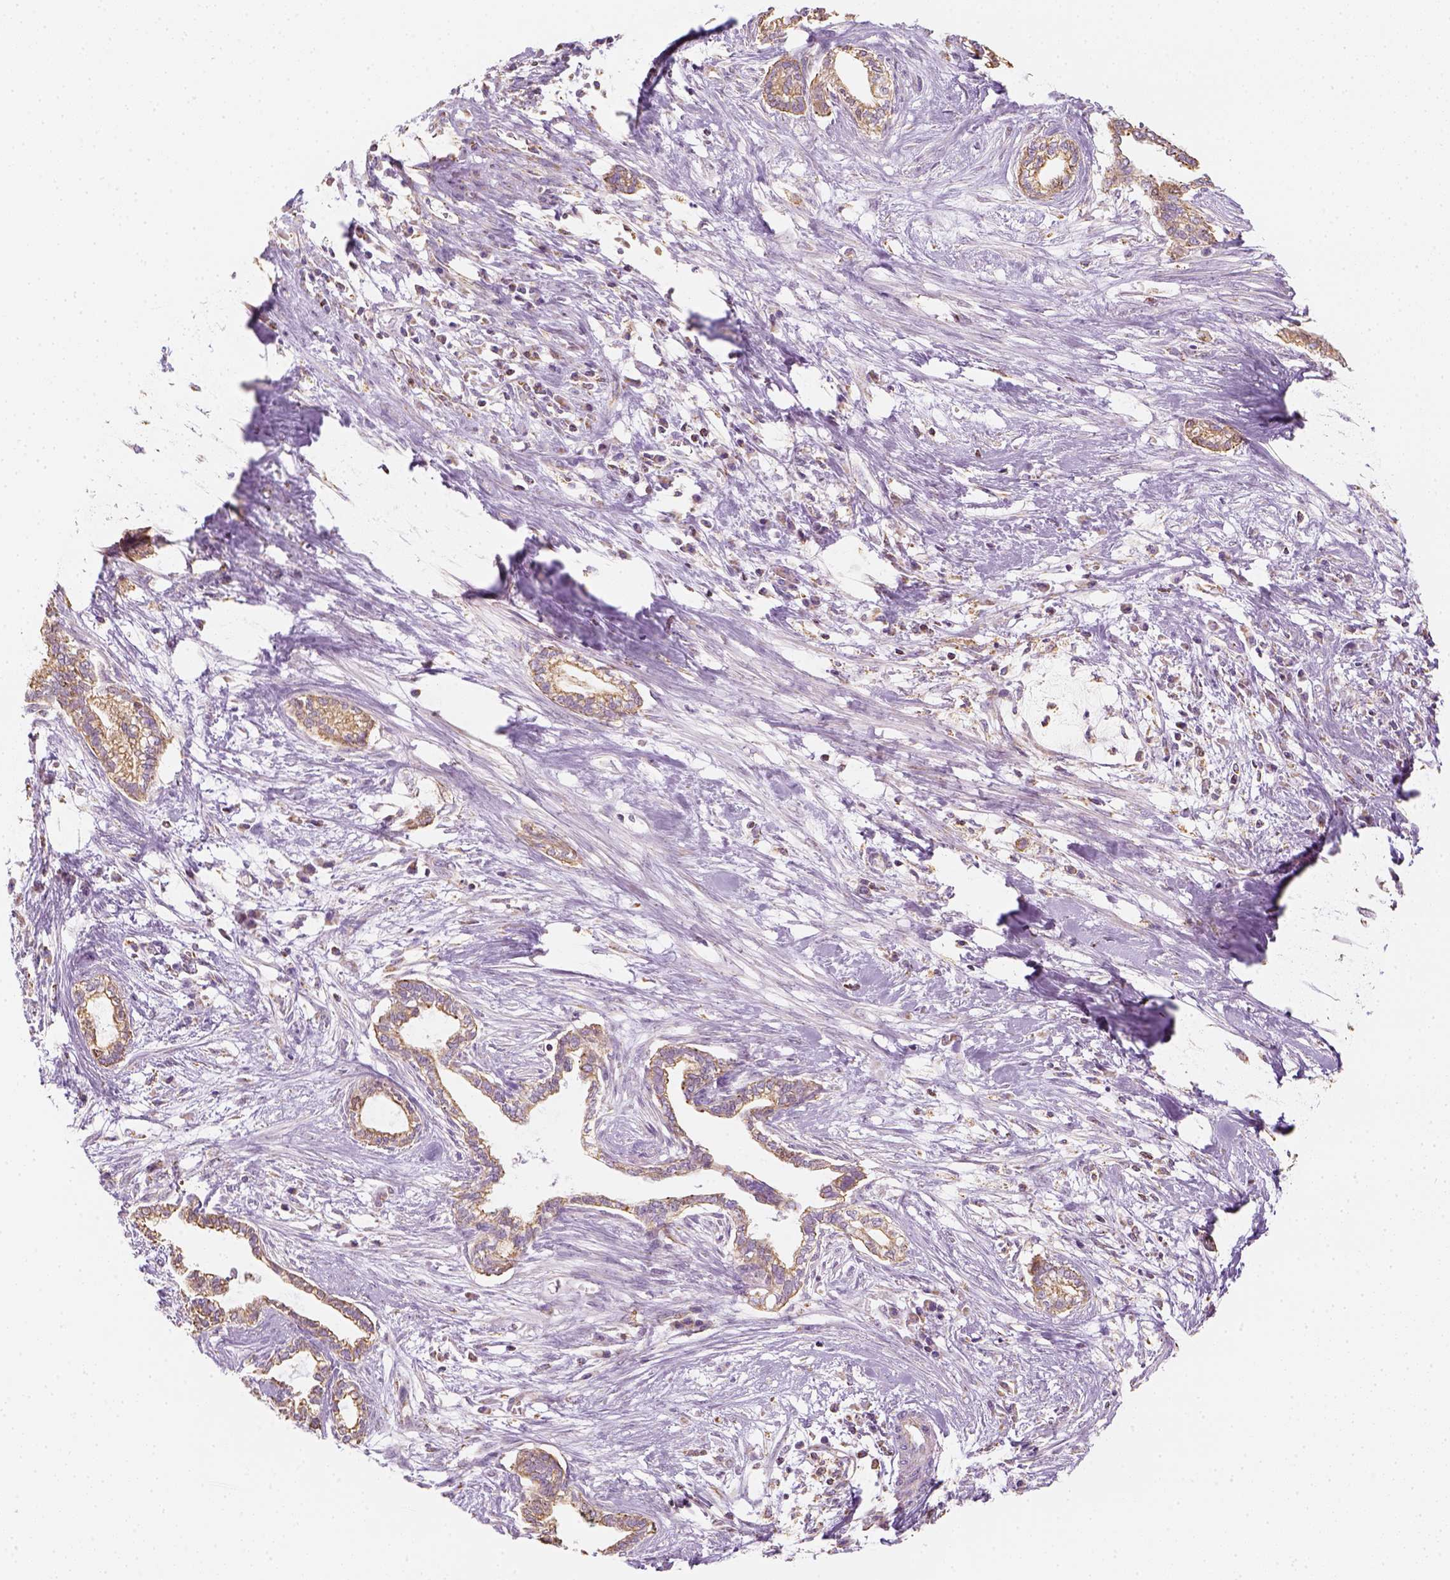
{"staining": {"intensity": "moderate", "quantity": ">75%", "location": "cytoplasmic/membranous"}, "tissue": "cervical cancer", "cell_type": "Tumor cells", "image_type": "cancer", "snomed": [{"axis": "morphology", "description": "Adenocarcinoma, NOS"}, {"axis": "topography", "description": "Cervix"}], "caption": "Human cervical cancer (adenocarcinoma) stained with a brown dye shows moderate cytoplasmic/membranous positive staining in about >75% of tumor cells.", "gene": "LCA5", "patient": {"sex": "female", "age": 62}}